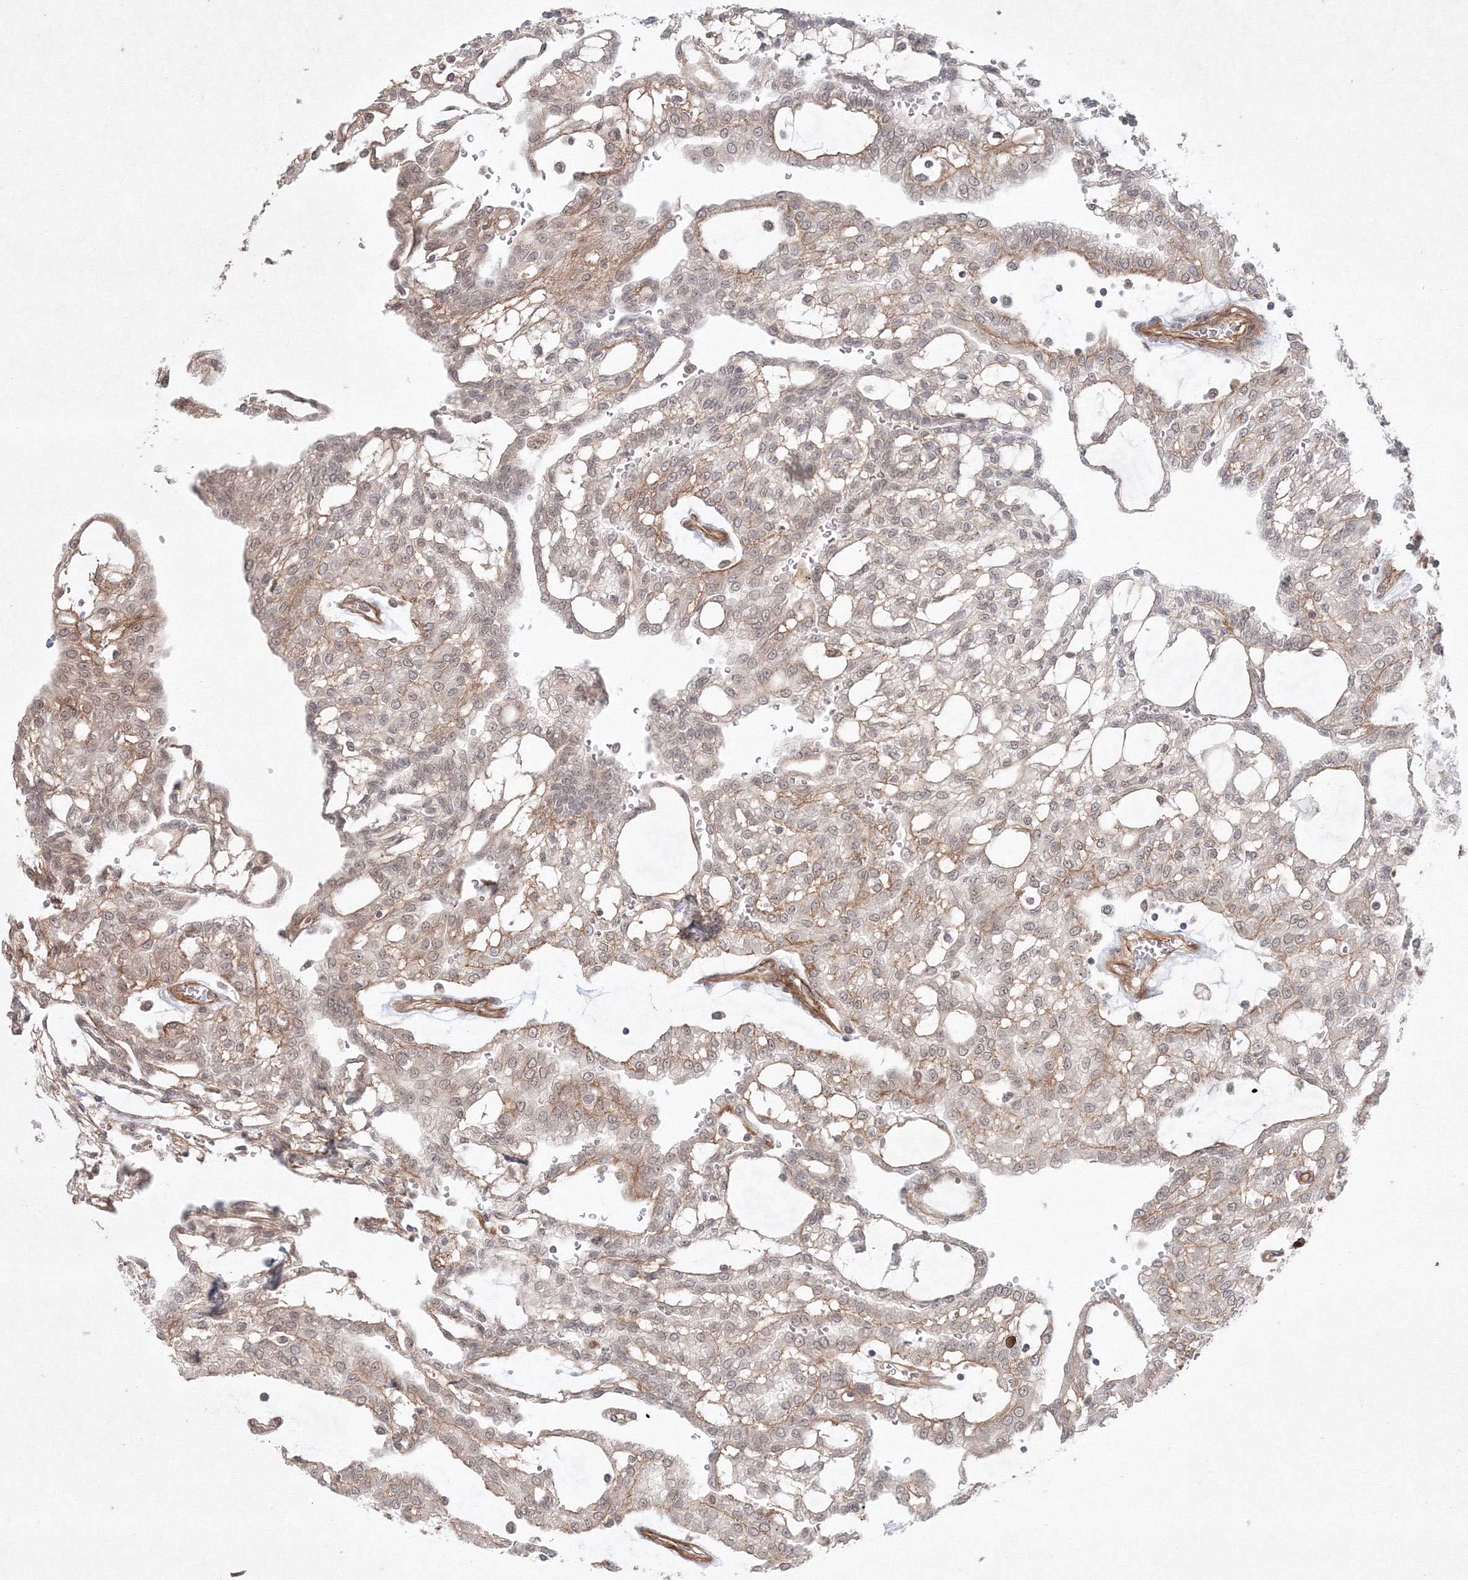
{"staining": {"intensity": "moderate", "quantity": "25%-75%", "location": "cytoplasmic/membranous"}, "tissue": "renal cancer", "cell_type": "Tumor cells", "image_type": "cancer", "snomed": [{"axis": "morphology", "description": "Adenocarcinoma, NOS"}, {"axis": "topography", "description": "Kidney"}], "caption": "Moderate cytoplasmic/membranous protein staining is appreciated in approximately 25%-75% of tumor cells in adenocarcinoma (renal). (DAB (3,3'-diaminobenzidine) IHC, brown staining for protein, blue staining for nuclei).", "gene": "KIF20A", "patient": {"sex": "male", "age": 63}}